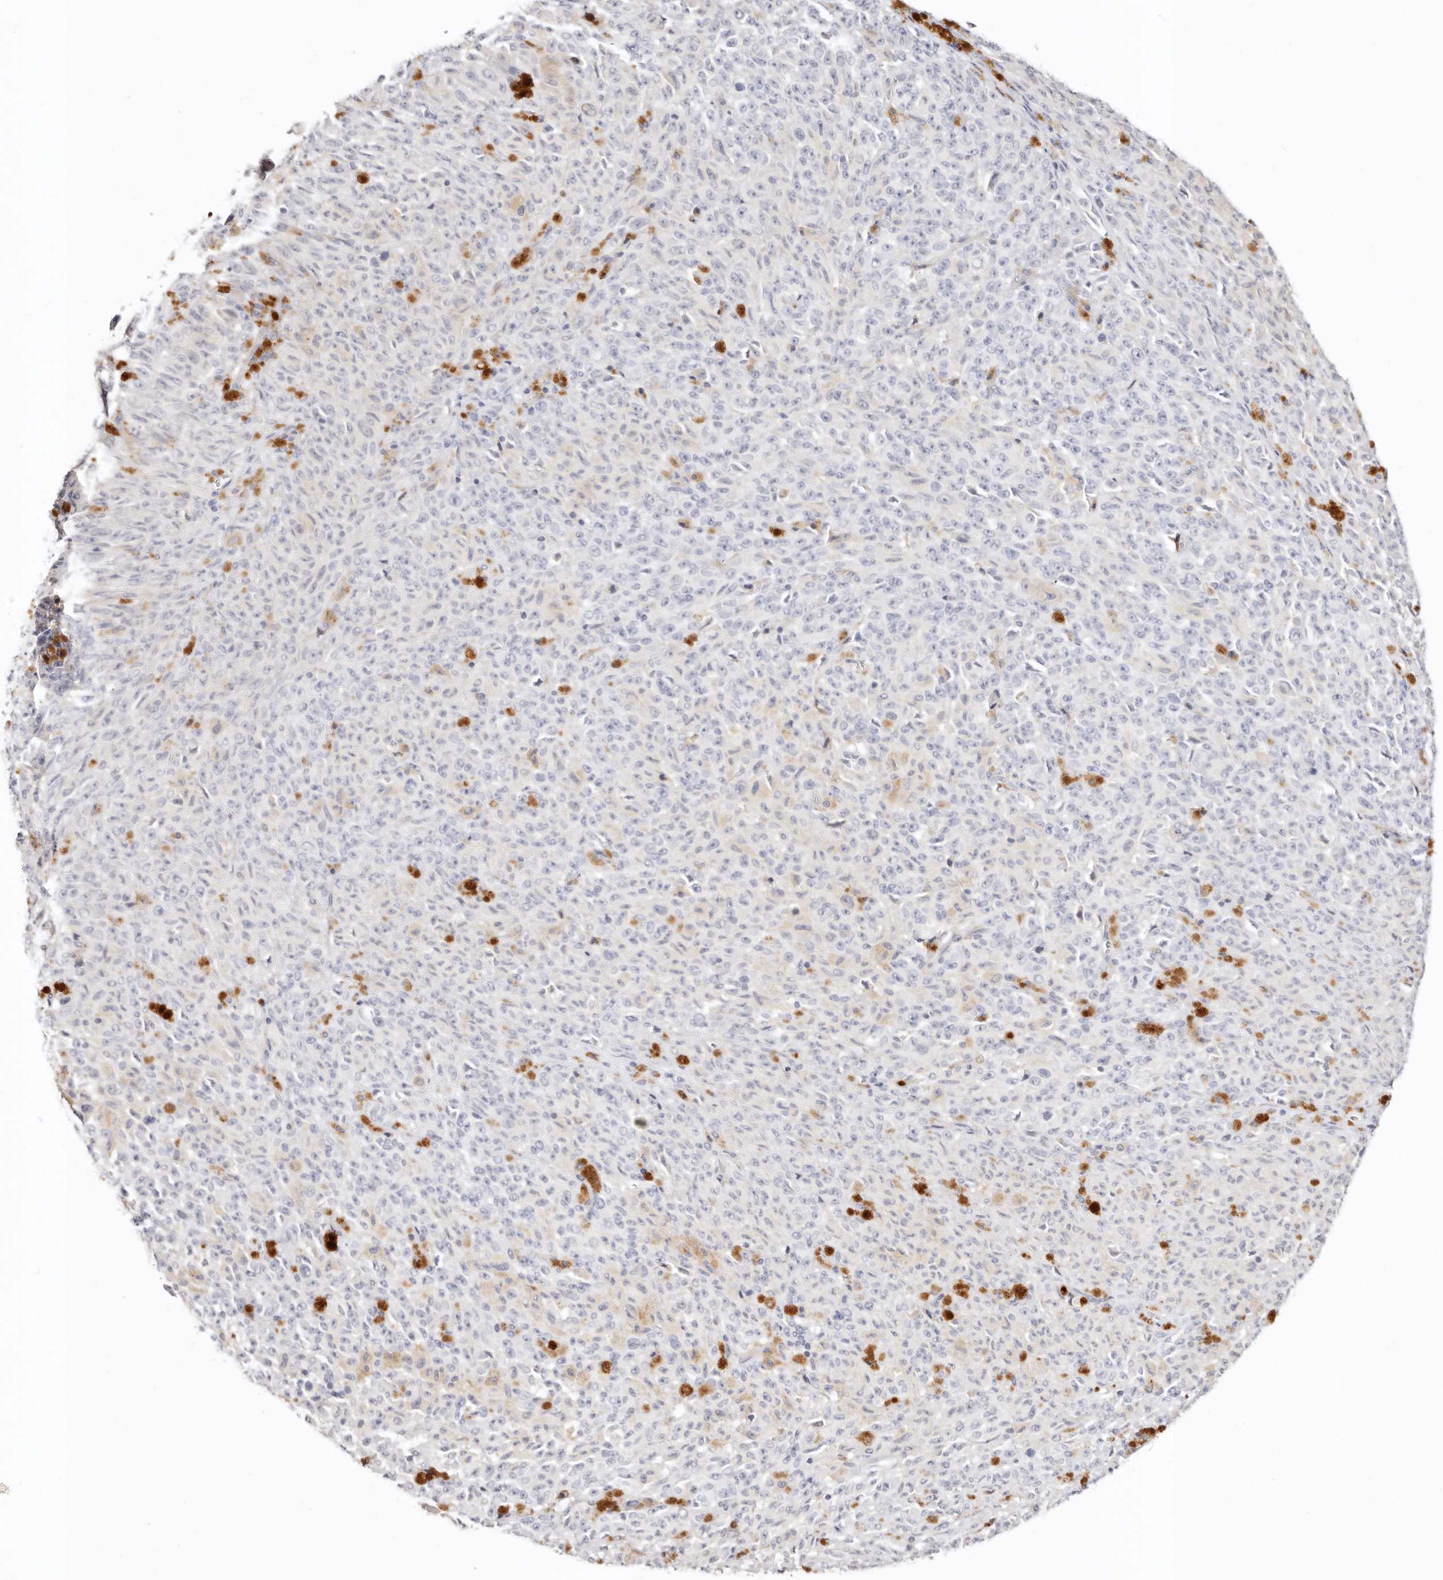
{"staining": {"intensity": "negative", "quantity": "none", "location": "none"}, "tissue": "melanoma", "cell_type": "Tumor cells", "image_type": "cancer", "snomed": [{"axis": "morphology", "description": "Malignant melanoma, NOS"}, {"axis": "topography", "description": "Skin"}], "caption": "Immunohistochemistry (IHC) of human malignant melanoma demonstrates no positivity in tumor cells. (Immunohistochemistry (IHC), brightfield microscopy, high magnification).", "gene": "DNASE1", "patient": {"sex": "female", "age": 82}}